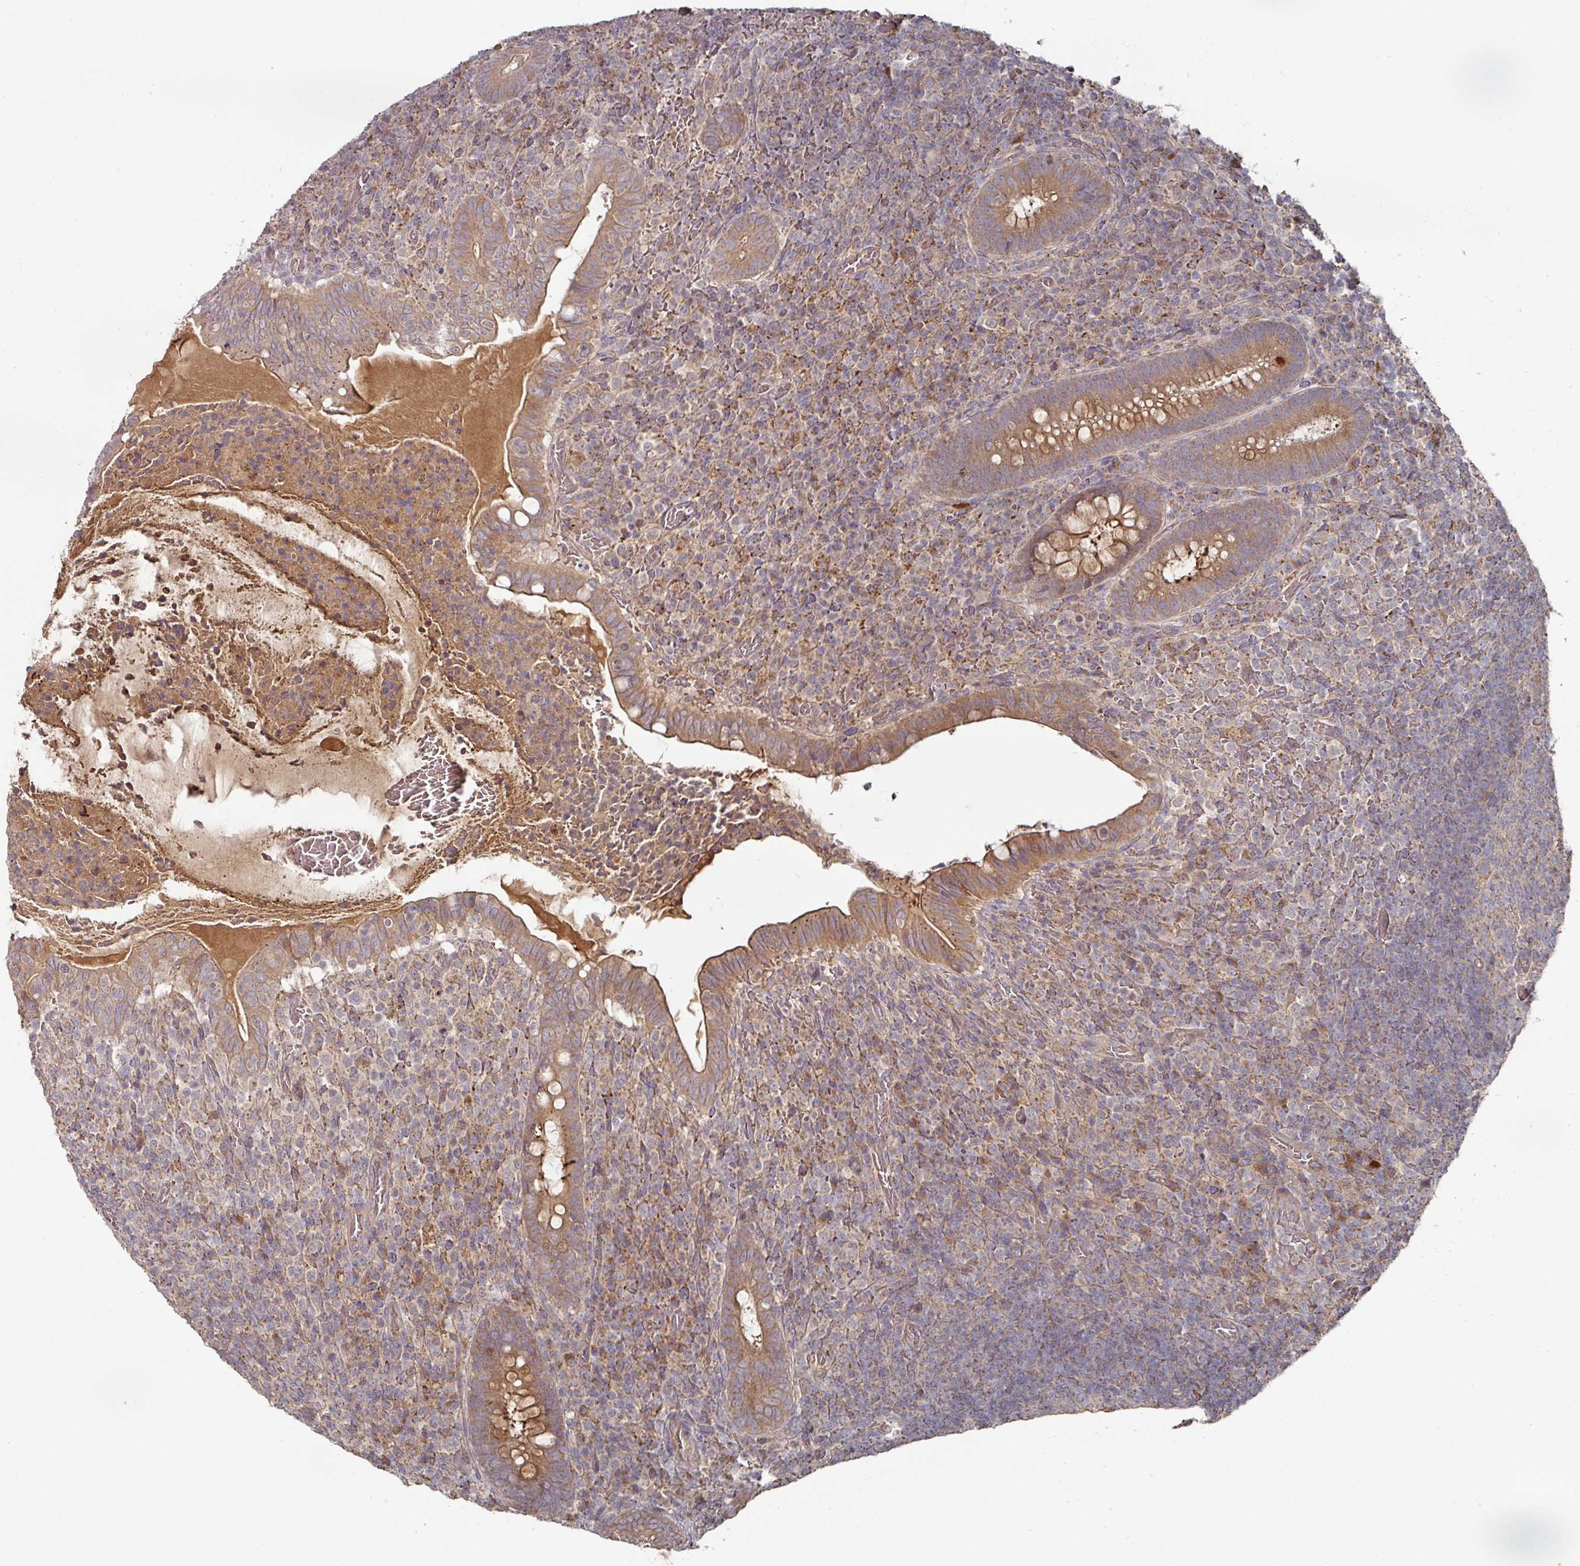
{"staining": {"intensity": "moderate", "quantity": ">75%", "location": "cytoplasmic/membranous"}, "tissue": "appendix", "cell_type": "Glandular cells", "image_type": "normal", "snomed": [{"axis": "morphology", "description": "Normal tissue, NOS"}, {"axis": "topography", "description": "Appendix"}], "caption": "Immunohistochemical staining of benign appendix displays >75% levels of moderate cytoplasmic/membranous protein expression in approximately >75% of glandular cells.", "gene": "DNAJC7", "patient": {"sex": "female", "age": 43}}